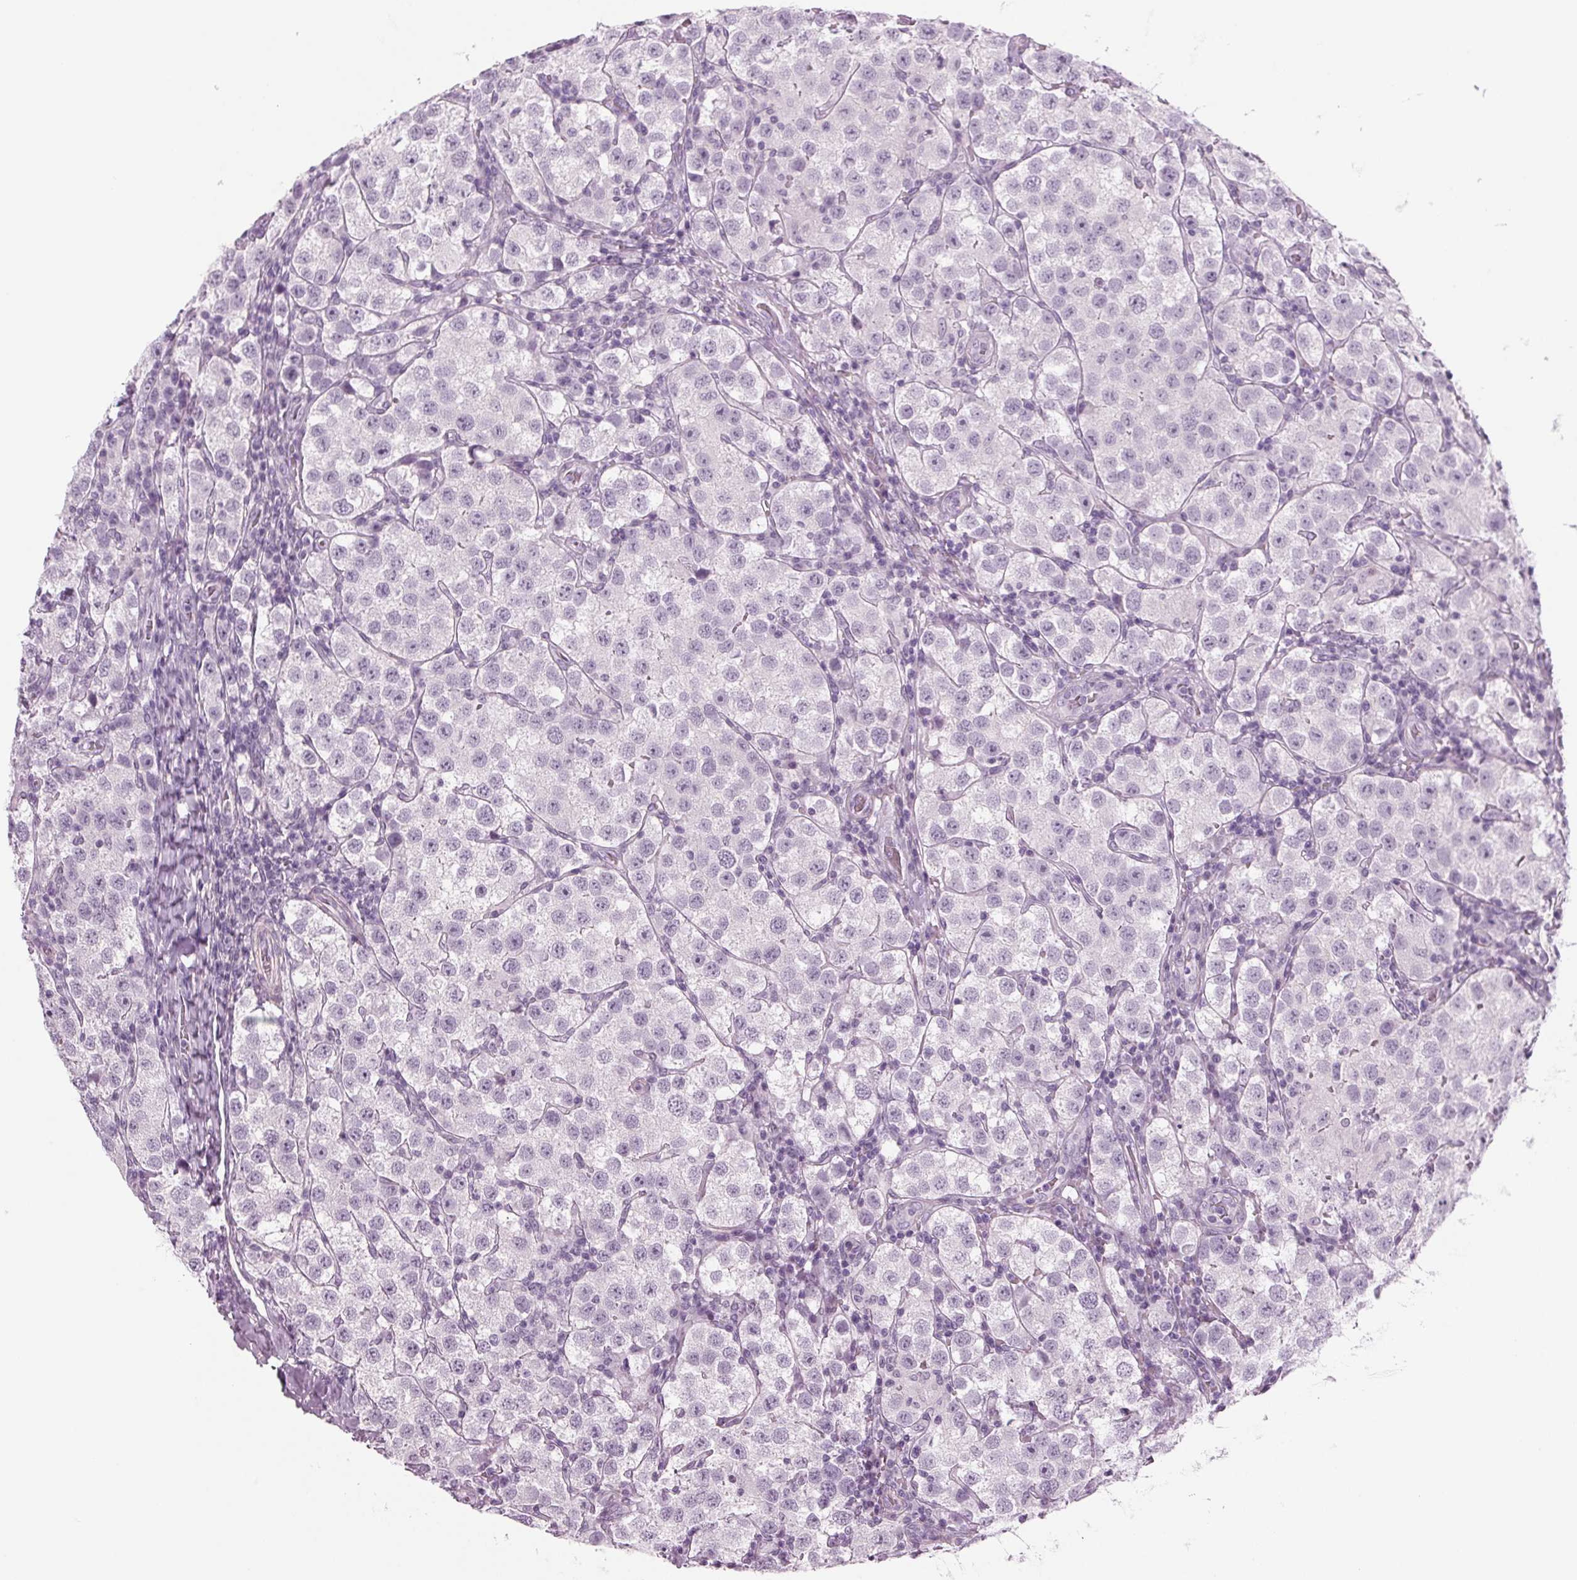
{"staining": {"intensity": "negative", "quantity": "none", "location": "none"}, "tissue": "testis cancer", "cell_type": "Tumor cells", "image_type": "cancer", "snomed": [{"axis": "morphology", "description": "Seminoma, NOS"}, {"axis": "topography", "description": "Testis"}], "caption": "This is an immunohistochemistry image of human testis cancer (seminoma). There is no positivity in tumor cells.", "gene": "BHLHE22", "patient": {"sex": "male", "age": 37}}